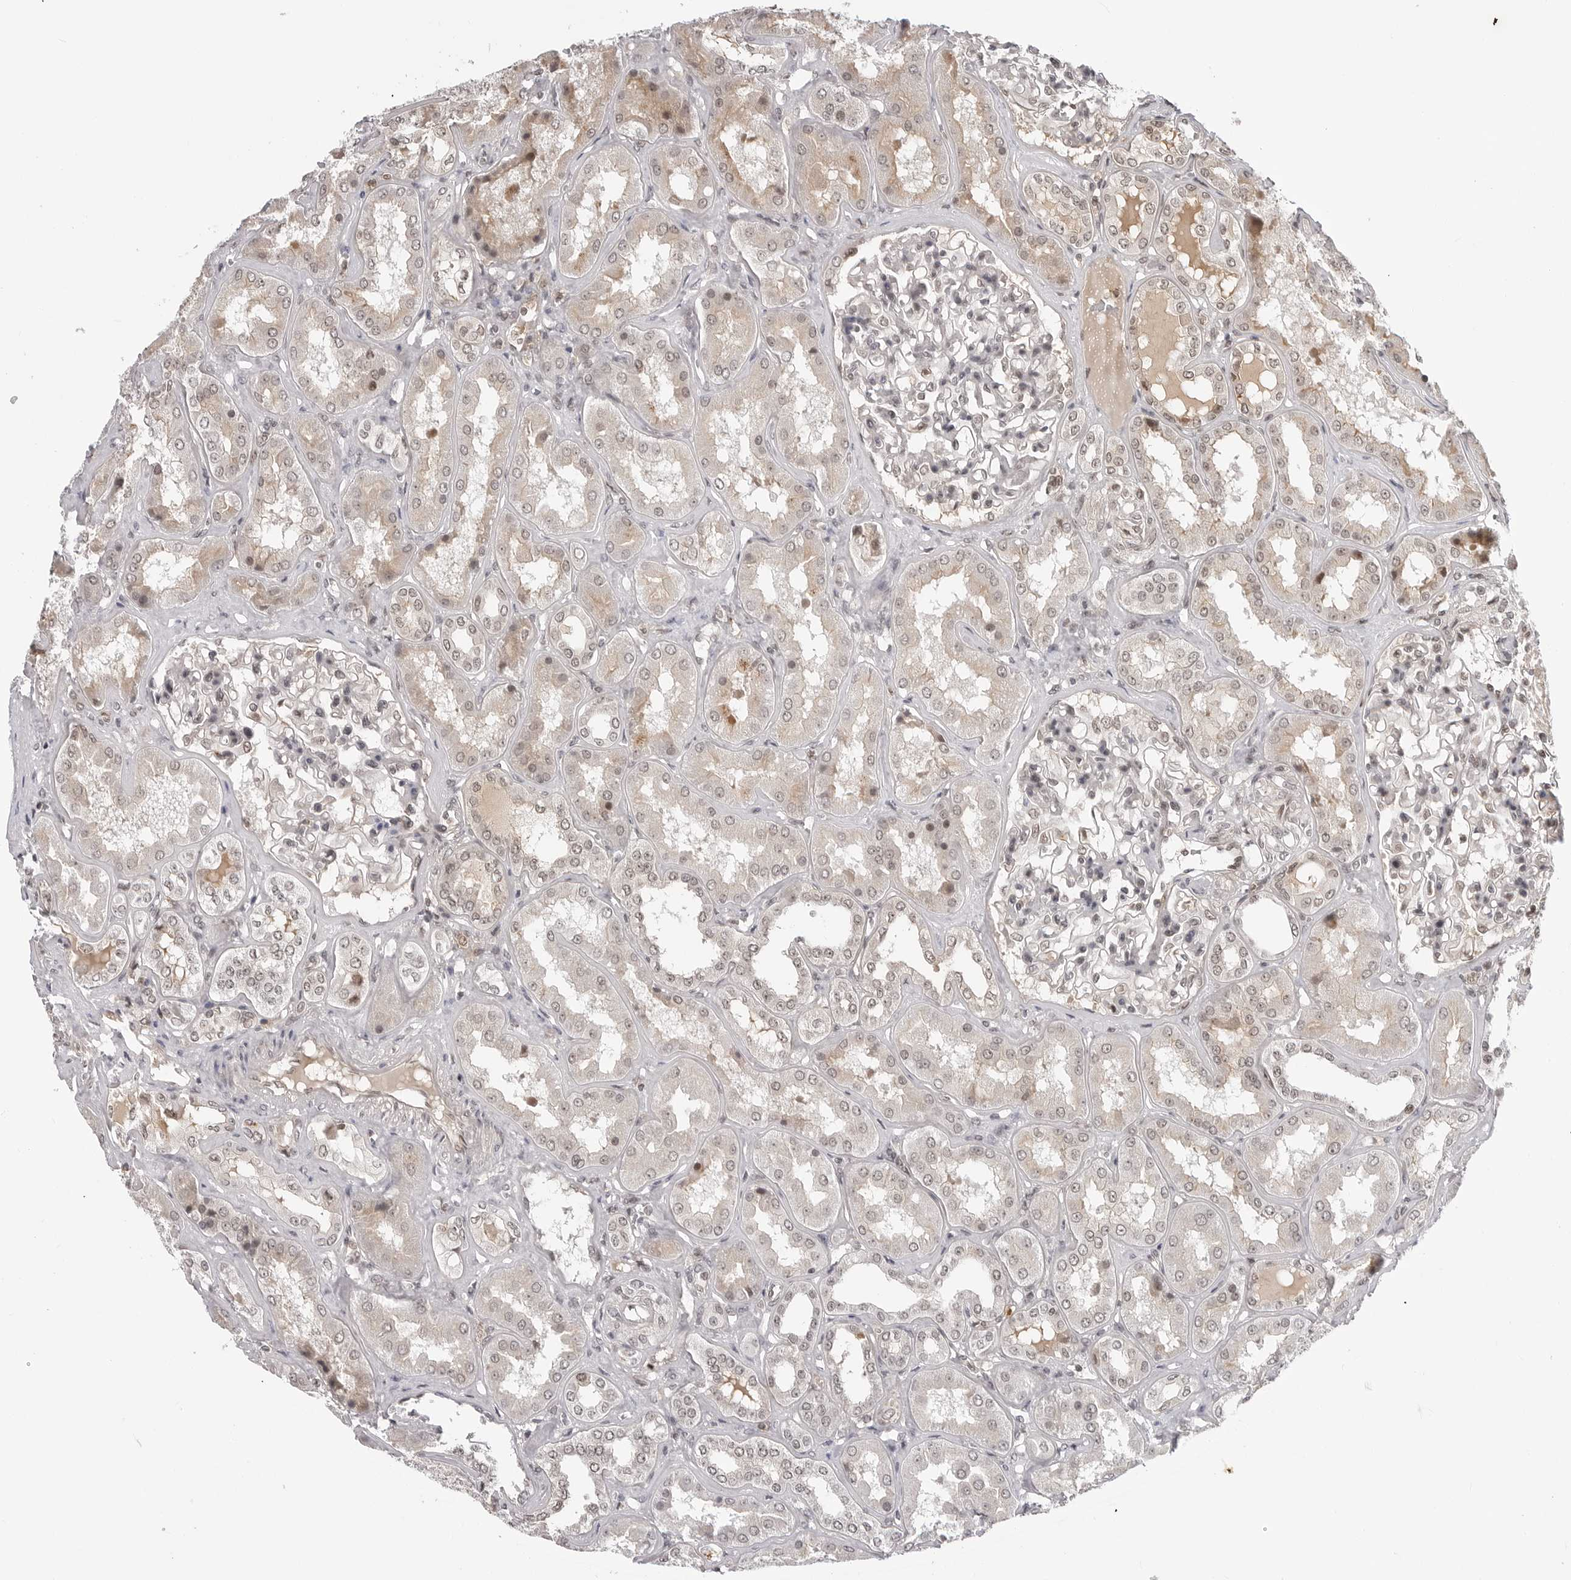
{"staining": {"intensity": "moderate", "quantity": "25%-75%", "location": "nuclear"}, "tissue": "kidney", "cell_type": "Cells in glomeruli", "image_type": "normal", "snomed": [{"axis": "morphology", "description": "Normal tissue, NOS"}, {"axis": "topography", "description": "Kidney"}], "caption": "DAB (3,3'-diaminobenzidine) immunohistochemical staining of benign human kidney reveals moderate nuclear protein staining in about 25%-75% of cells in glomeruli. (Brightfield microscopy of DAB IHC at high magnification).", "gene": "C8orf33", "patient": {"sex": "female", "age": 56}}